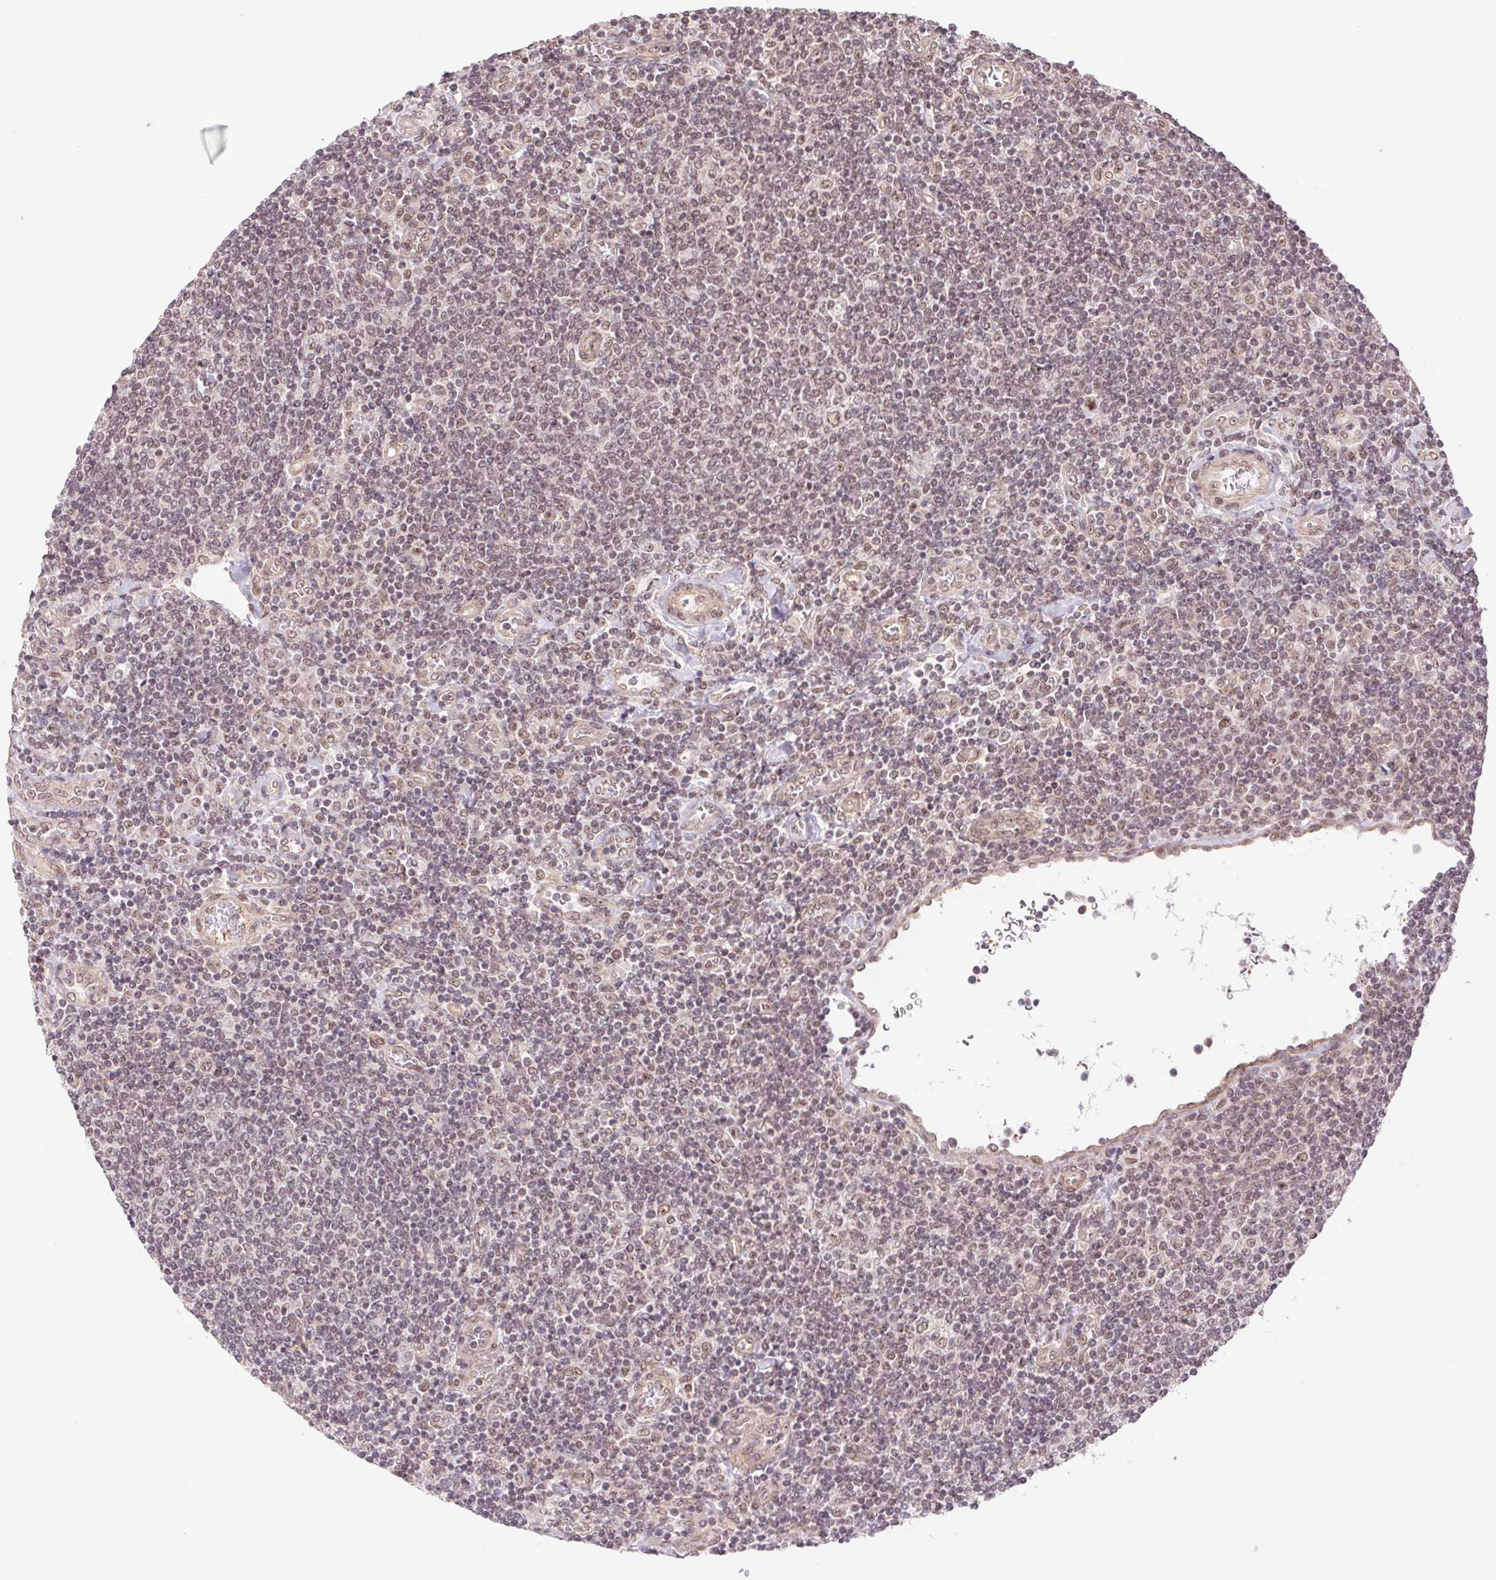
{"staining": {"intensity": "weak", "quantity": ">75%", "location": "nuclear"}, "tissue": "lymphoma", "cell_type": "Tumor cells", "image_type": "cancer", "snomed": [{"axis": "morphology", "description": "Malignant lymphoma, non-Hodgkin's type, Low grade"}, {"axis": "topography", "description": "Lymph node"}], "caption": "Tumor cells display weak nuclear positivity in about >75% of cells in malignant lymphoma, non-Hodgkin's type (low-grade). (DAB (3,3'-diaminobenzidine) IHC with brightfield microscopy, high magnification).", "gene": "CWC25", "patient": {"sex": "male", "age": 52}}